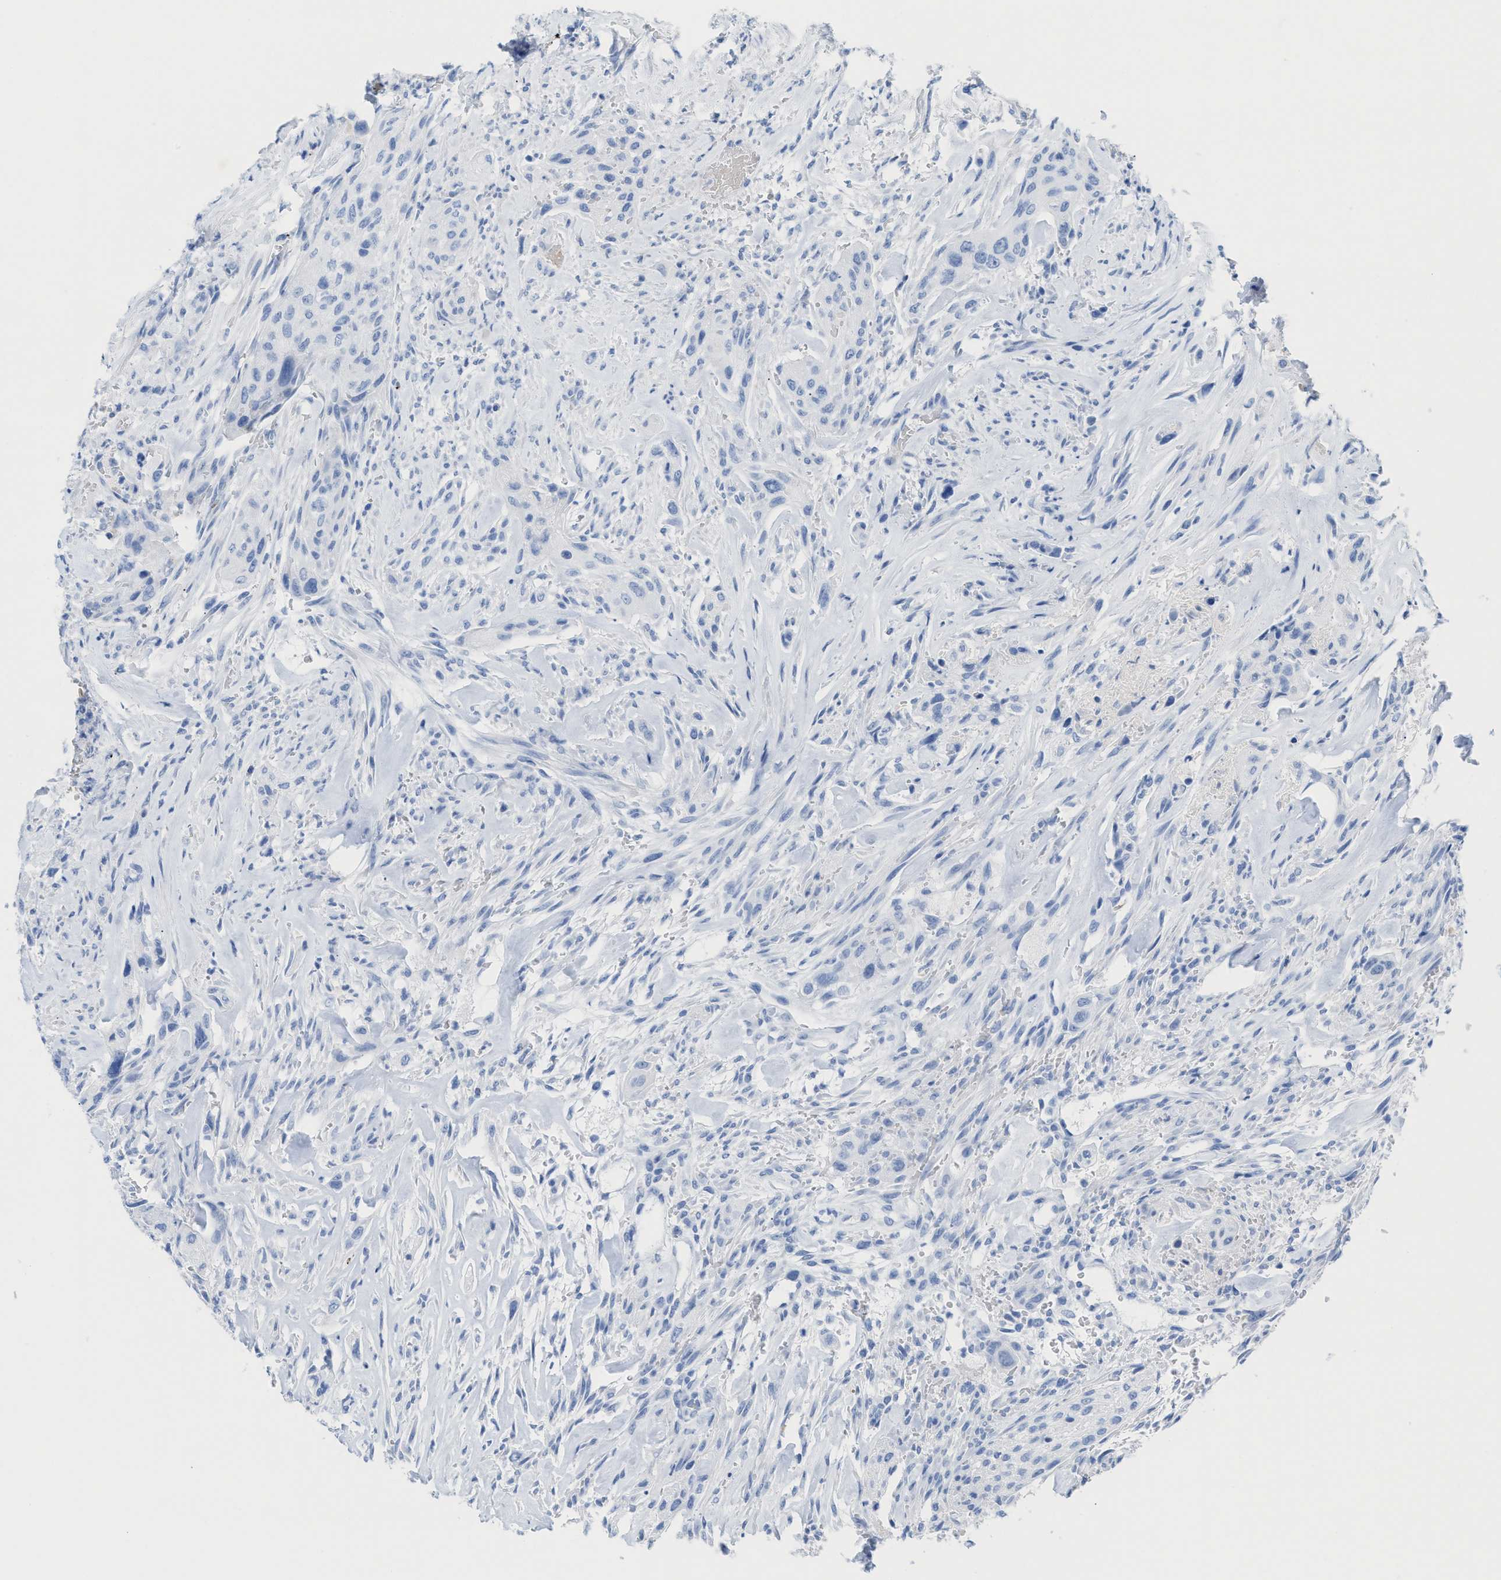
{"staining": {"intensity": "negative", "quantity": "none", "location": "none"}, "tissue": "urothelial cancer", "cell_type": "Tumor cells", "image_type": "cancer", "snomed": [{"axis": "morphology", "description": "Urothelial carcinoma, Low grade"}, {"axis": "morphology", "description": "Urothelial carcinoma, High grade"}, {"axis": "topography", "description": "Urinary bladder"}], "caption": "The histopathology image exhibits no significant positivity in tumor cells of low-grade urothelial carcinoma. The staining is performed using DAB (3,3'-diaminobenzidine) brown chromogen with nuclei counter-stained in using hematoxylin.", "gene": "ANKFN1", "patient": {"sex": "male", "age": 35}}